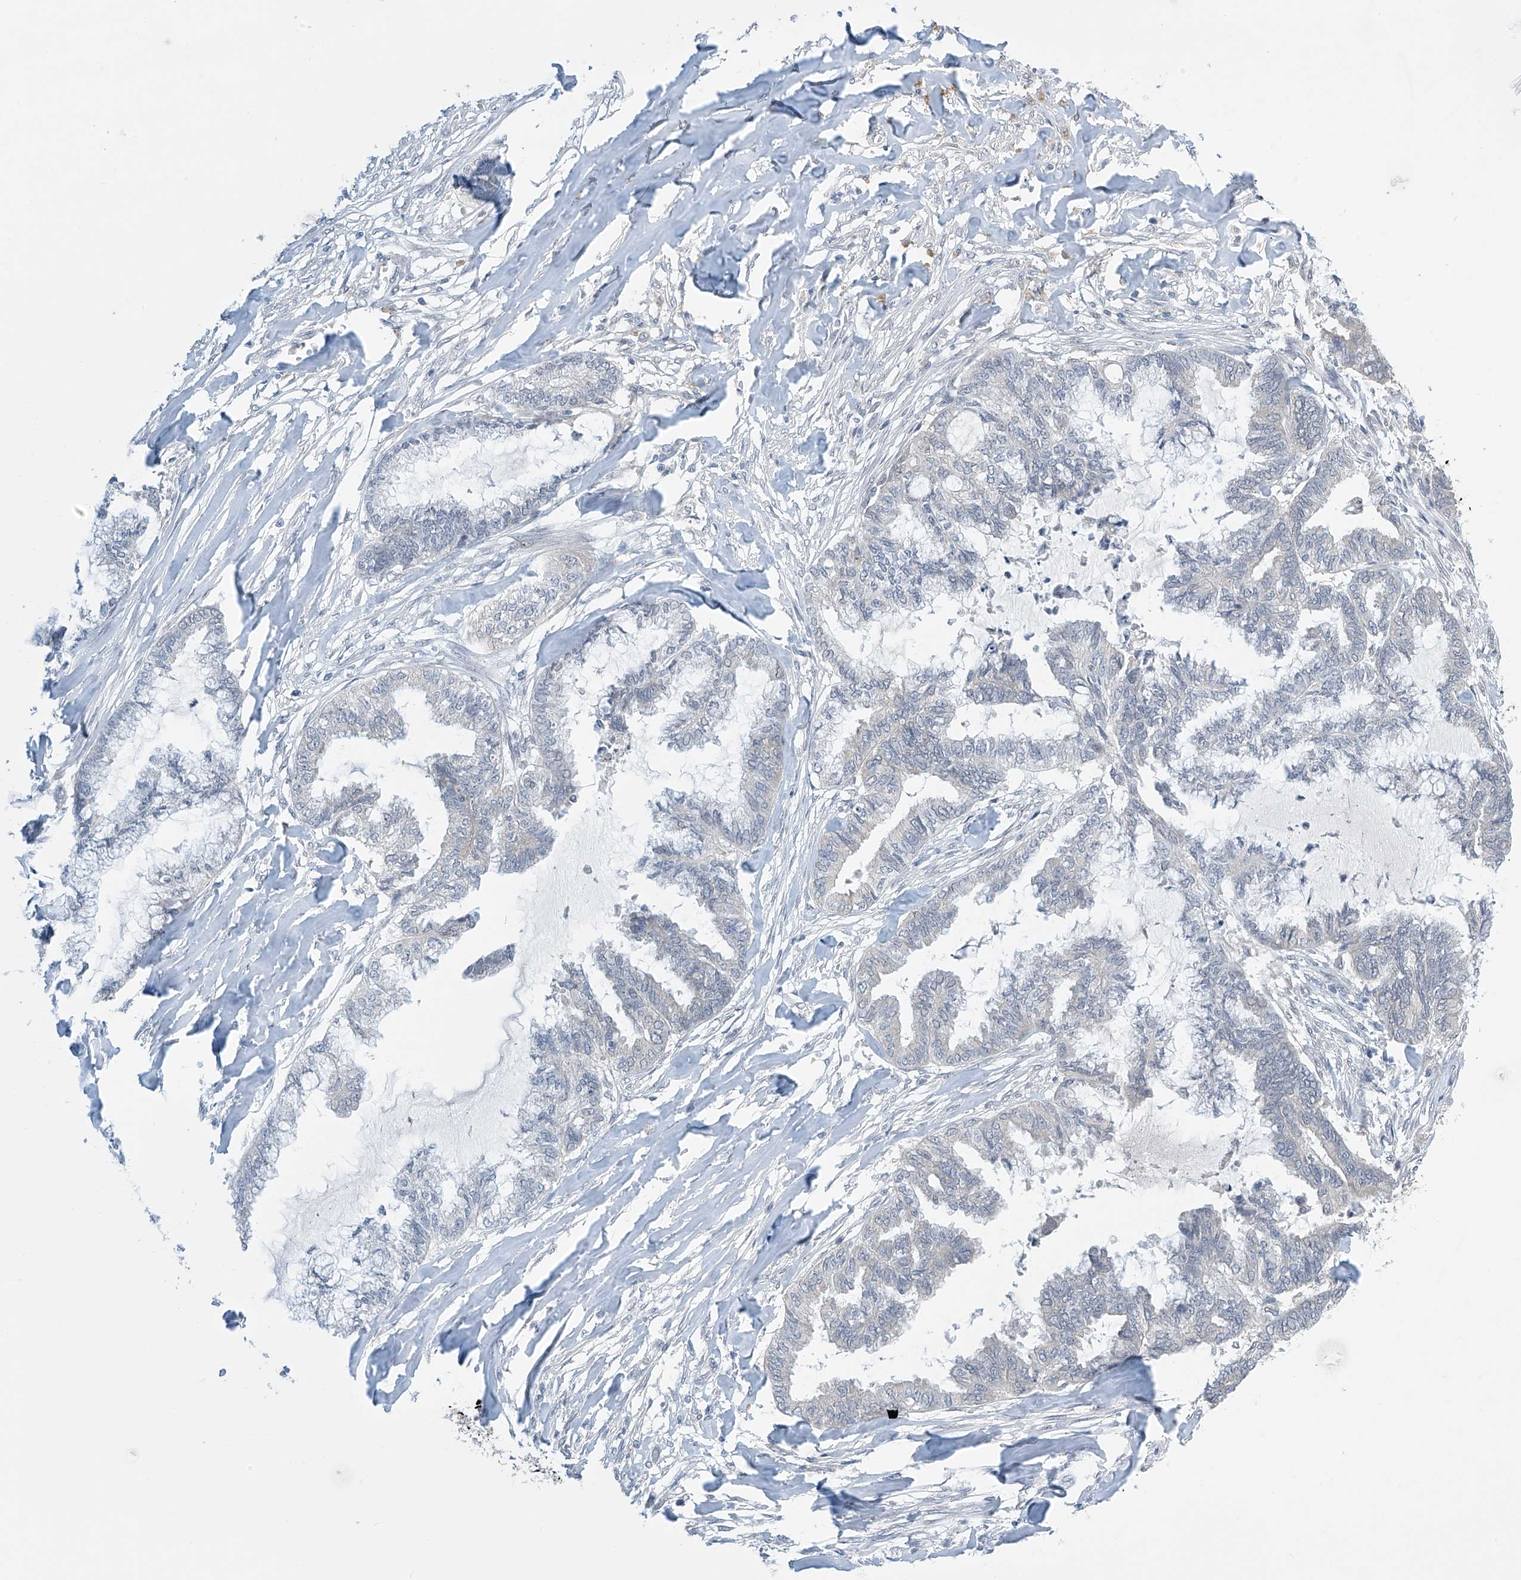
{"staining": {"intensity": "negative", "quantity": "none", "location": "none"}, "tissue": "endometrial cancer", "cell_type": "Tumor cells", "image_type": "cancer", "snomed": [{"axis": "morphology", "description": "Adenocarcinoma, NOS"}, {"axis": "topography", "description": "Endometrium"}], "caption": "Tumor cells show no significant protein positivity in endometrial cancer (adenocarcinoma).", "gene": "APLF", "patient": {"sex": "female", "age": 86}}